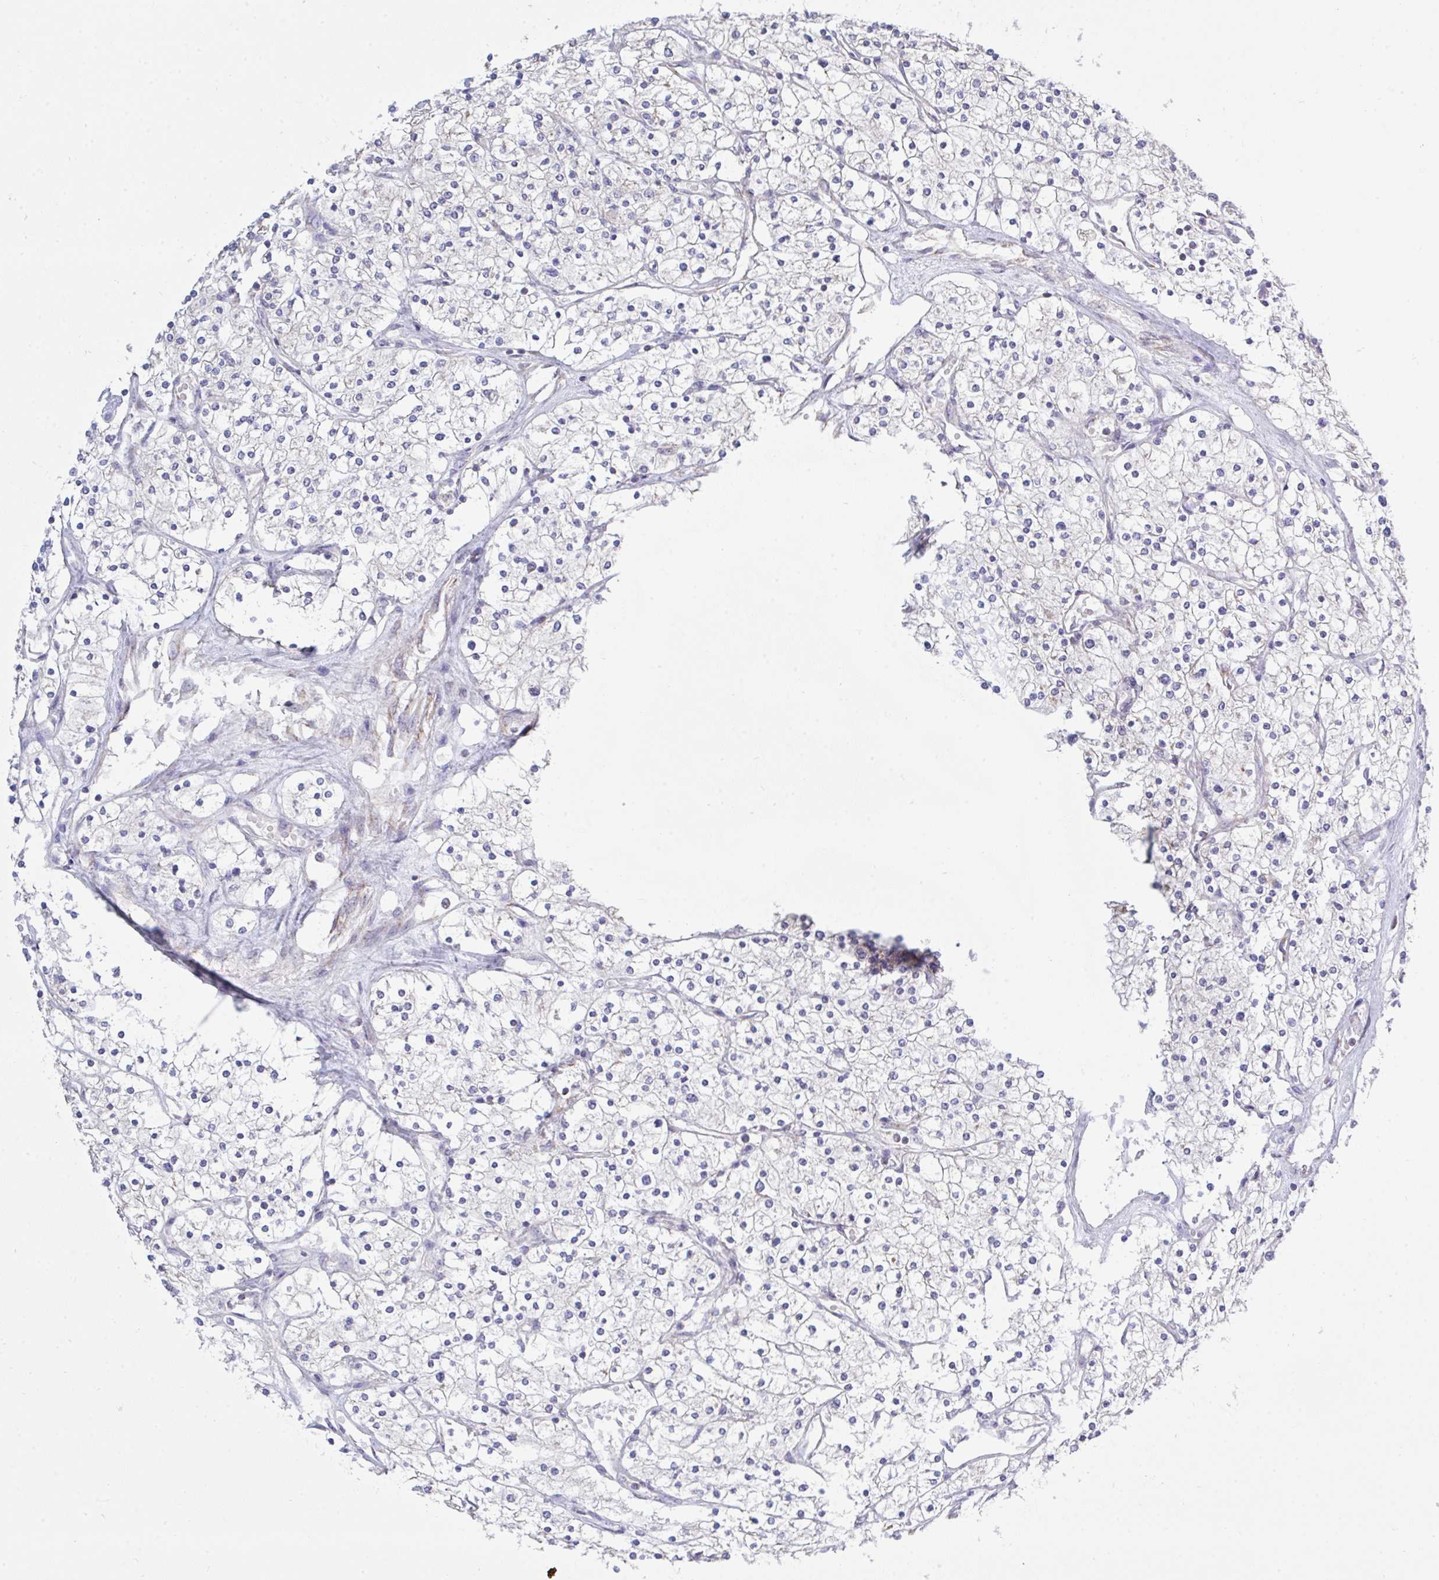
{"staining": {"intensity": "negative", "quantity": "none", "location": "none"}, "tissue": "renal cancer", "cell_type": "Tumor cells", "image_type": "cancer", "snomed": [{"axis": "morphology", "description": "Adenocarcinoma, NOS"}, {"axis": "topography", "description": "Kidney"}], "caption": "Histopathology image shows no significant protein expression in tumor cells of renal cancer (adenocarcinoma). The staining is performed using DAB brown chromogen with nuclei counter-stained in using hematoxylin.", "gene": "NDUFA7", "patient": {"sex": "male", "age": 80}}